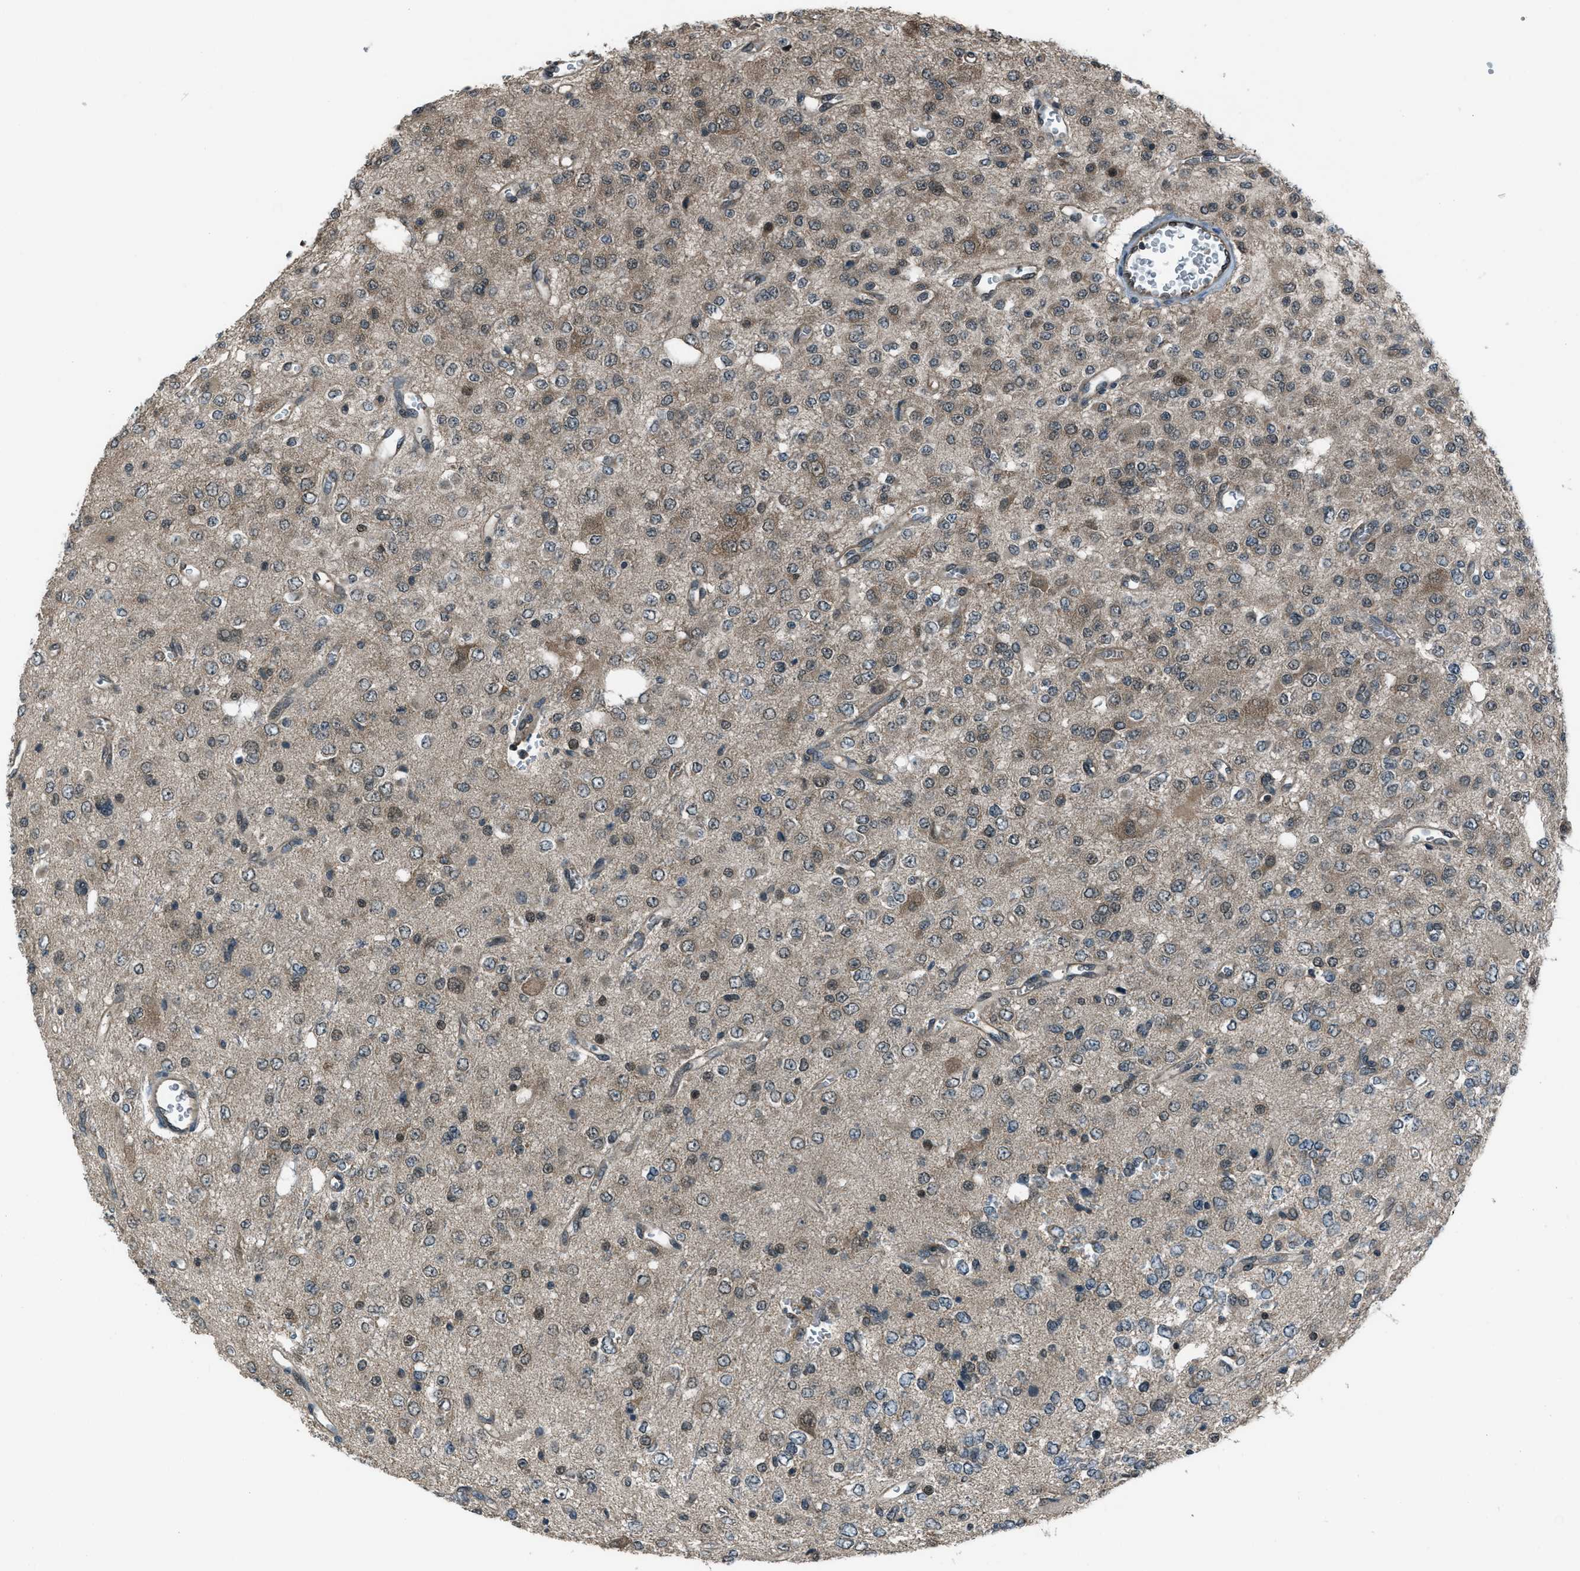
{"staining": {"intensity": "moderate", "quantity": "25%-75%", "location": "cytoplasmic/membranous,nuclear"}, "tissue": "glioma", "cell_type": "Tumor cells", "image_type": "cancer", "snomed": [{"axis": "morphology", "description": "Glioma, malignant, Low grade"}, {"axis": "topography", "description": "Brain"}], "caption": "A brown stain highlights moderate cytoplasmic/membranous and nuclear positivity of a protein in malignant low-grade glioma tumor cells. Ihc stains the protein in brown and the nuclei are stained blue.", "gene": "ASAP2", "patient": {"sex": "male", "age": 38}}